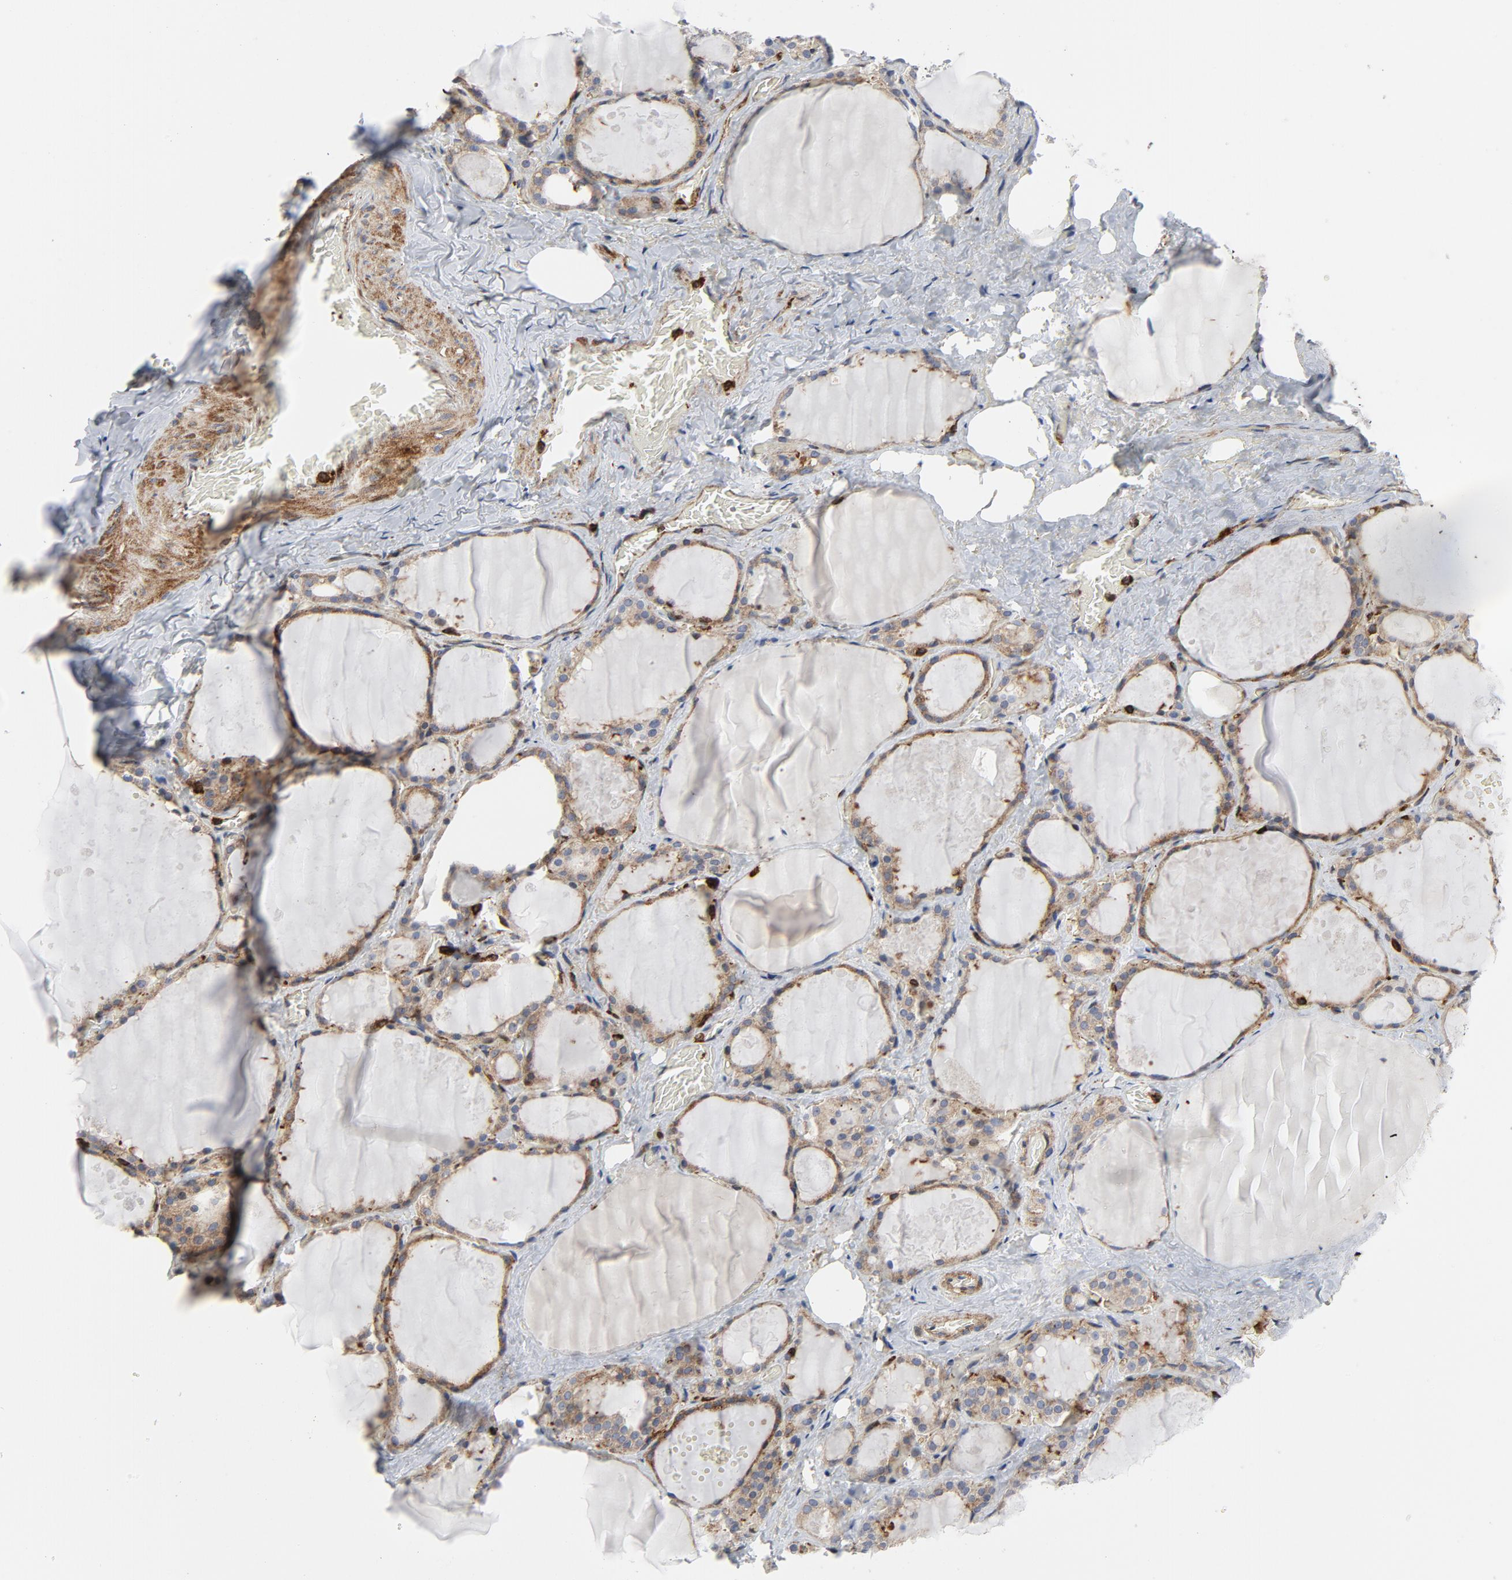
{"staining": {"intensity": "moderate", "quantity": ">75%", "location": "cytoplasmic/membranous"}, "tissue": "thyroid gland", "cell_type": "Glandular cells", "image_type": "normal", "snomed": [{"axis": "morphology", "description": "Normal tissue, NOS"}, {"axis": "topography", "description": "Thyroid gland"}], "caption": "Moderate cytoplasmic/membranous expression for a protein is present in about >75% of glandular cells of benign thyroid gland using immunohistochemistry (IHC).", "gene": "YES1", "patient": {"sex": "male", "age": 61}}